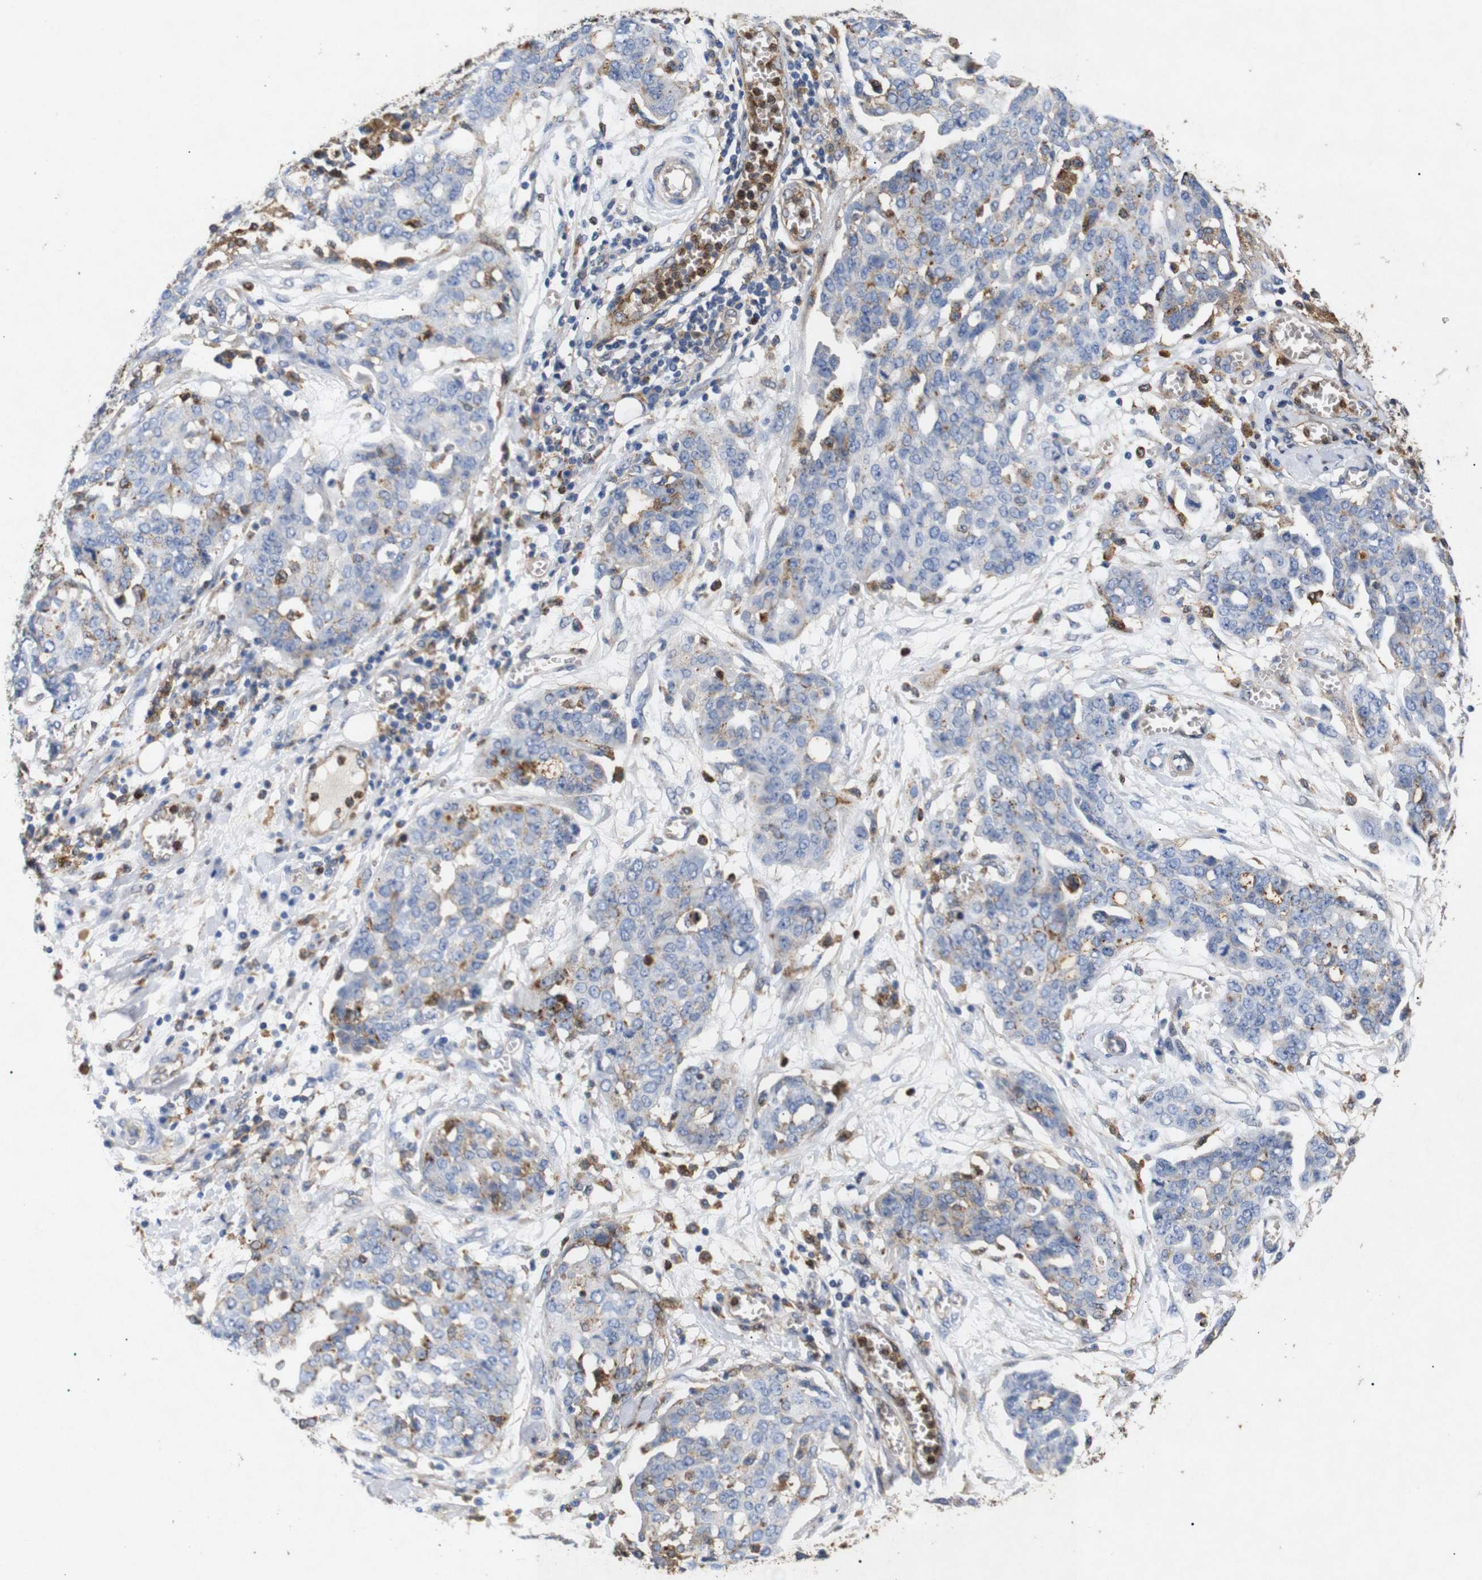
{"staining": {"intensity": "moderate", "quantity": "<25%", "location": "cytoplasmic/membranous"}, "tissue": "ovarian cancer", "cell_type": "Tumor cells", "image_type": "cancer", "snomed": [{"axis": "morphology", "description": "Cystadenocarcinoma, serous, NOS"}, {"axis": "topography", "description": "Soft tissue"}, {"axis": "topography", "description": "Ovary"}], "caption": "Ovarian cancer tissue displays moderate cytoplasmic/membranous staining in approximately <25% of tumor cells, visualized by immunohistochemistry.", "gene": "SDCBP", "patient": {"sex": "female", "age": 57}}